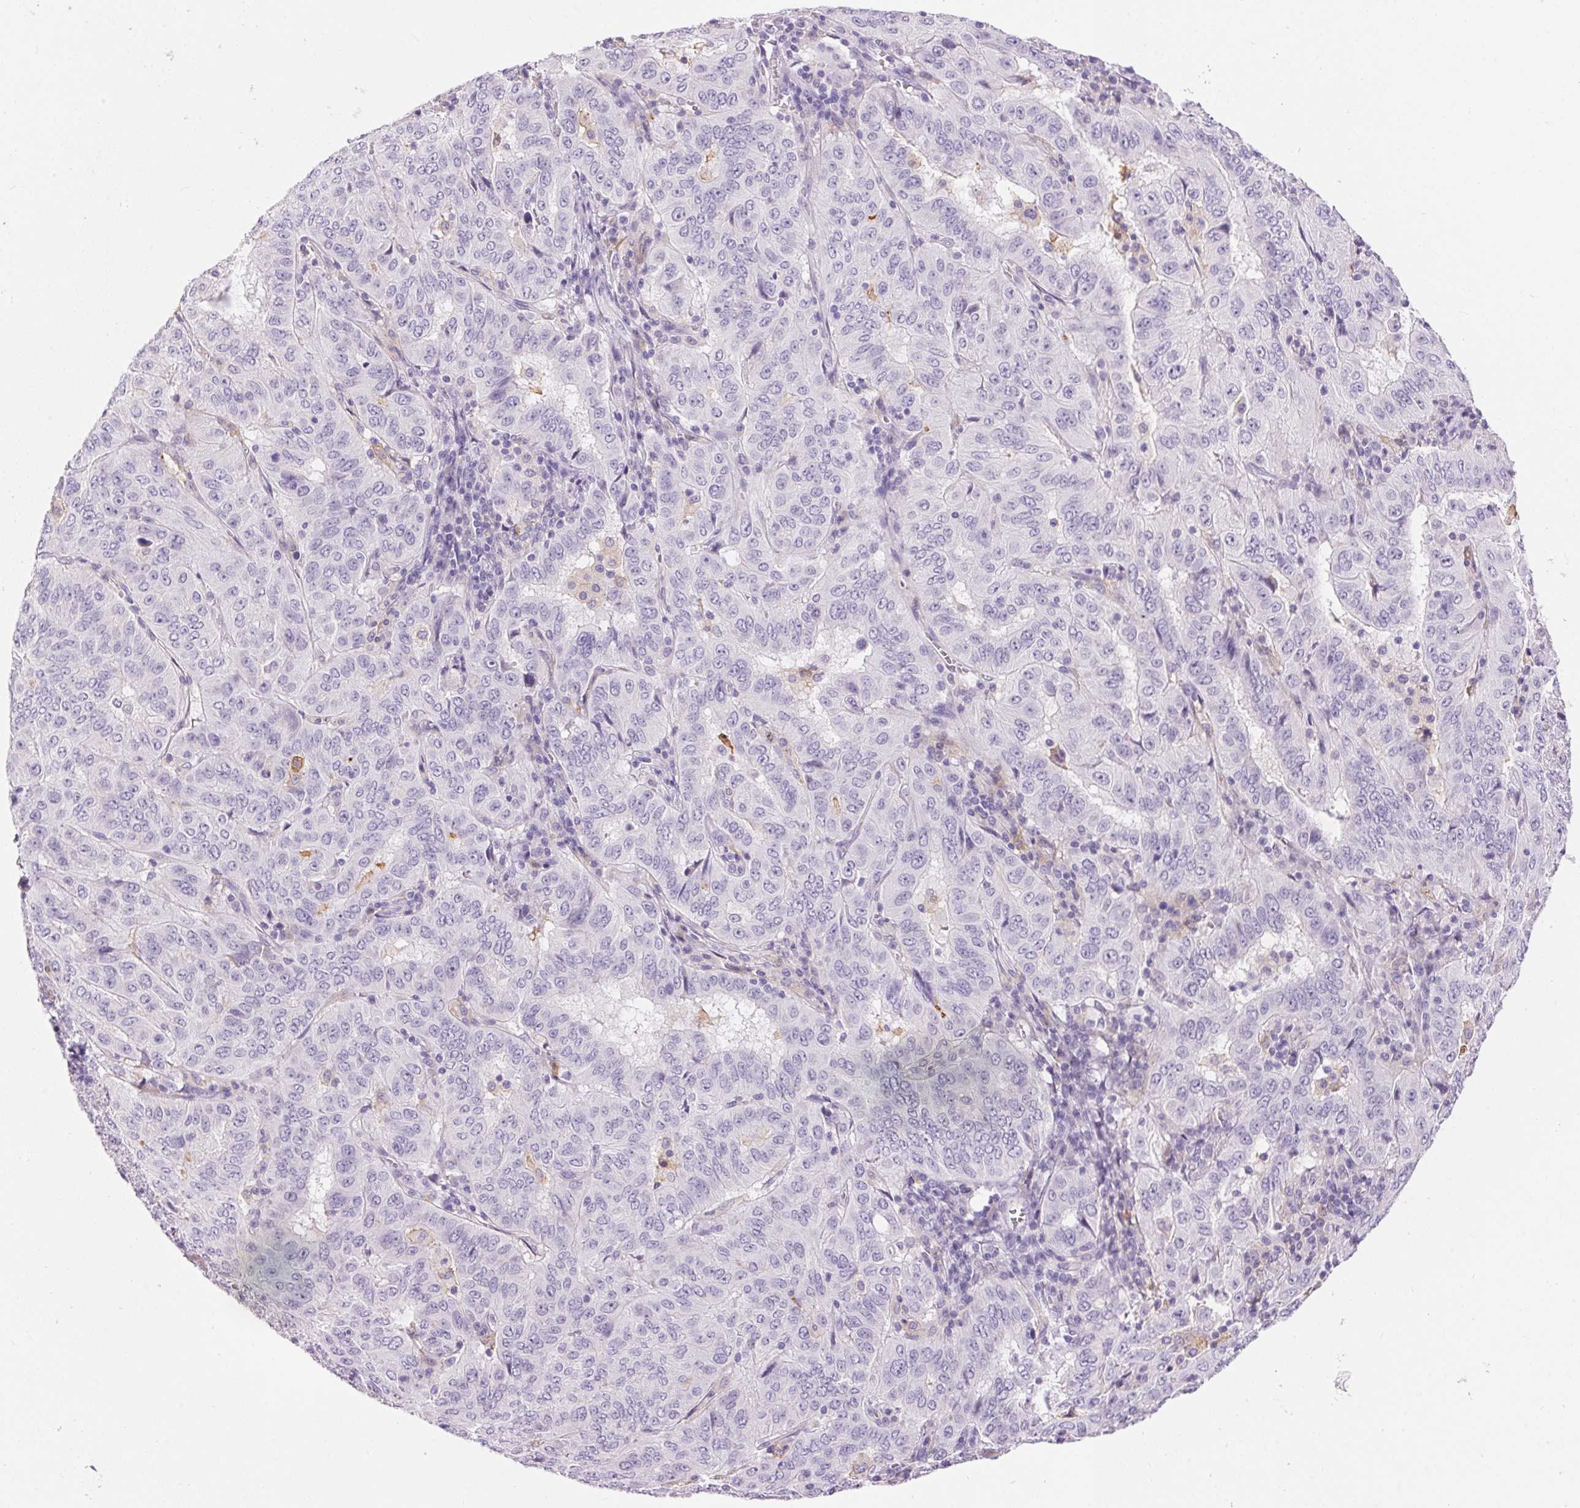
{"staining": {"intensity": "negative", "quantity": "none", "location": "none"}, "tissue": "pancreatic cancer", "cell_type": "Tumor cells", "image_type": "cancer", "snomed": [{"axis": "morphology", "description": "Adenocarcinoma, NOS"}, {"axis": "topography", "description": "Pancreas"}], "caption": "Immunohistochemical staining of human adenocarcinoma (pancreatic) reveals no significant expression in tumor cells.", "gene": "PNLIPRP3", "patient": {"sex": "male", "age": 63}}